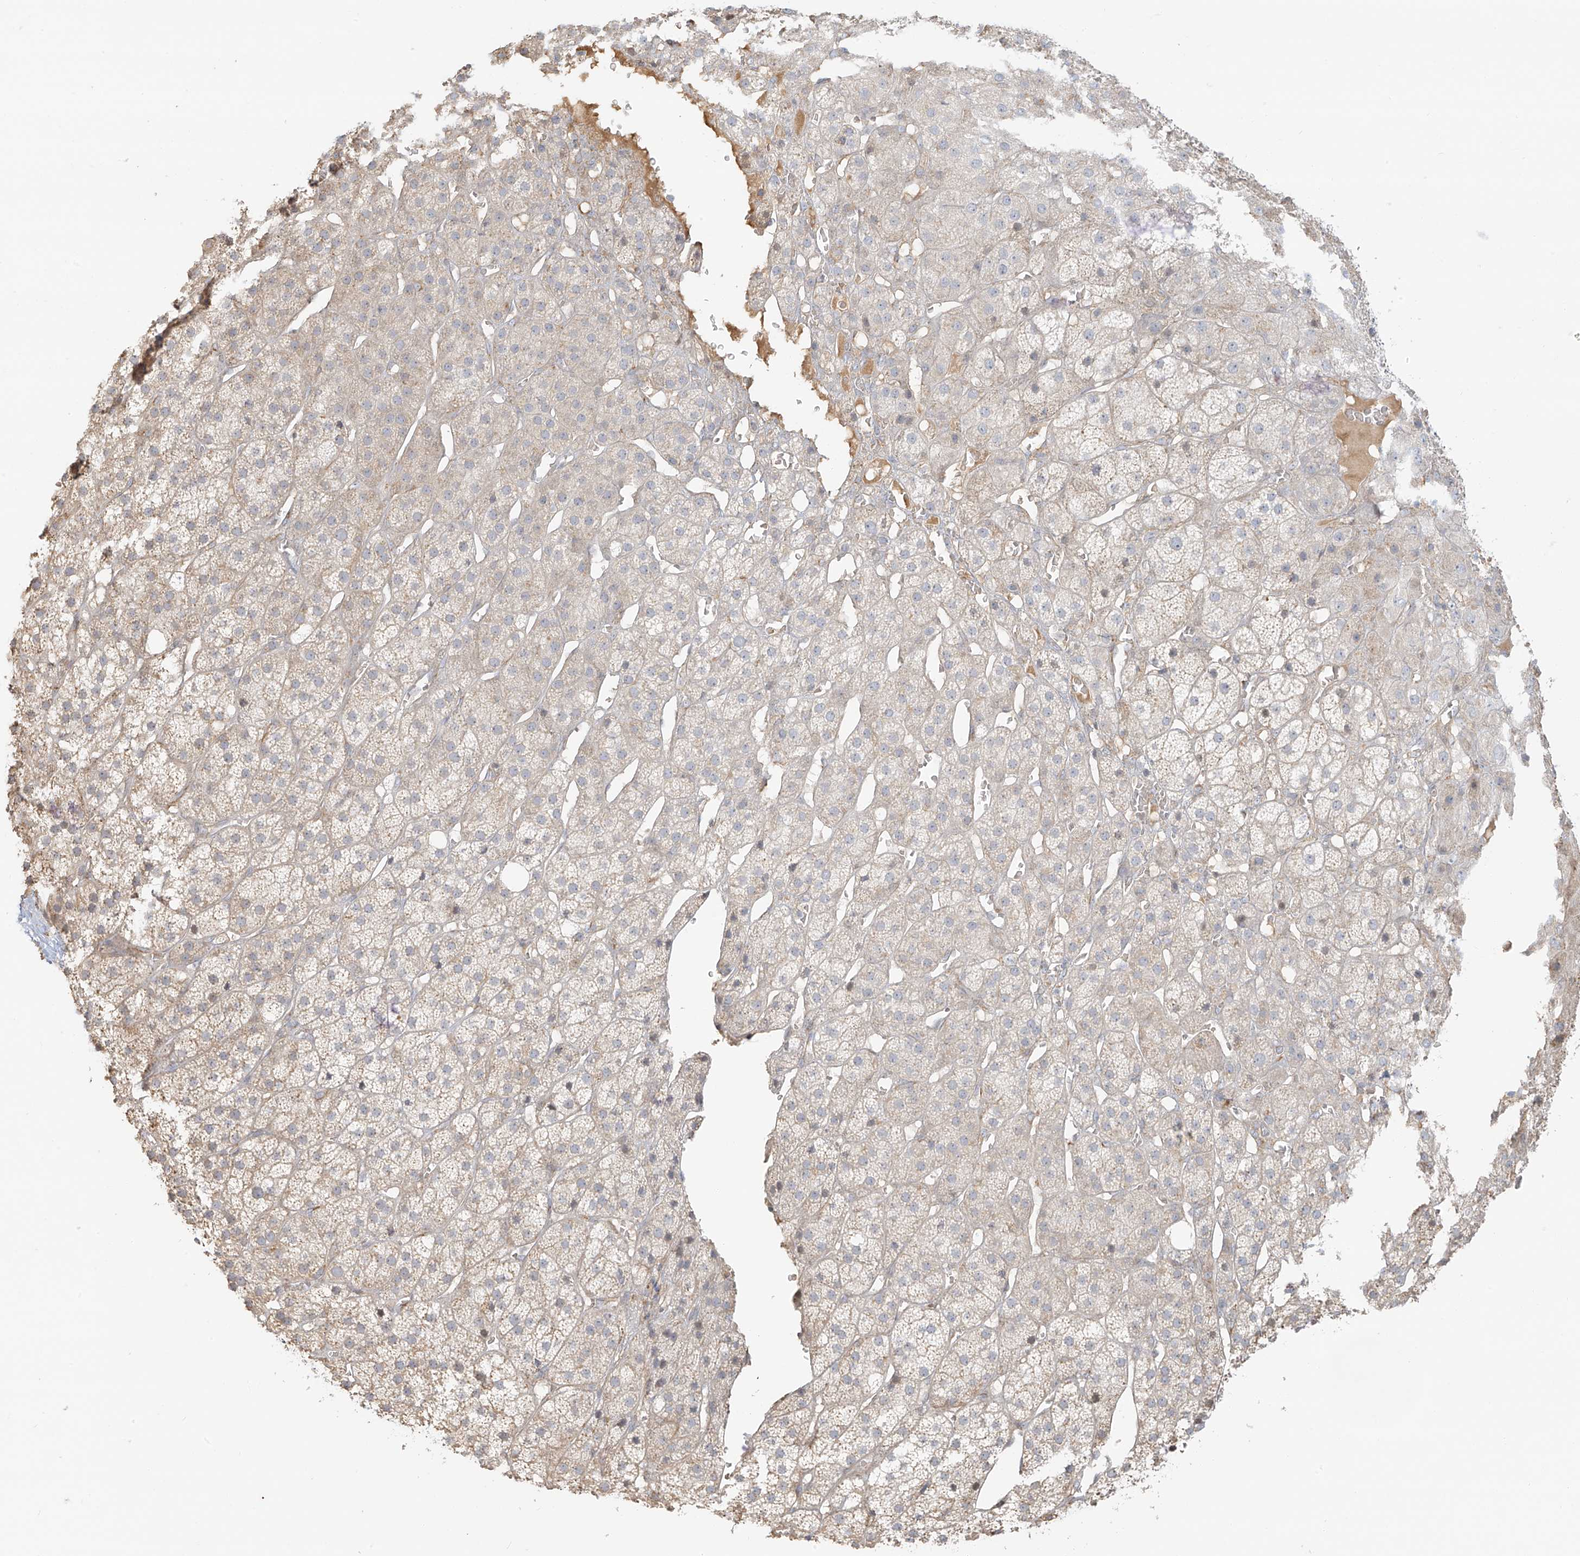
{"staining": {"intensity": "negative", "quantity": "none", "location": "none"}, "tissue": "adrenal gland", "cell_type": "Glandular cells", "image_type": "normal", "snomed": [{"axis": "morphology", "description": "Normal tissue, NOS"}, {"axis": "topography", "description": "Adrenal gland"}], "caption": "Immunohistochemistry of benign adrenal gland reveals no positivity in glandular cells.", "gene": "UPK1B", "patient": {"sex": "female", "age": 57}}